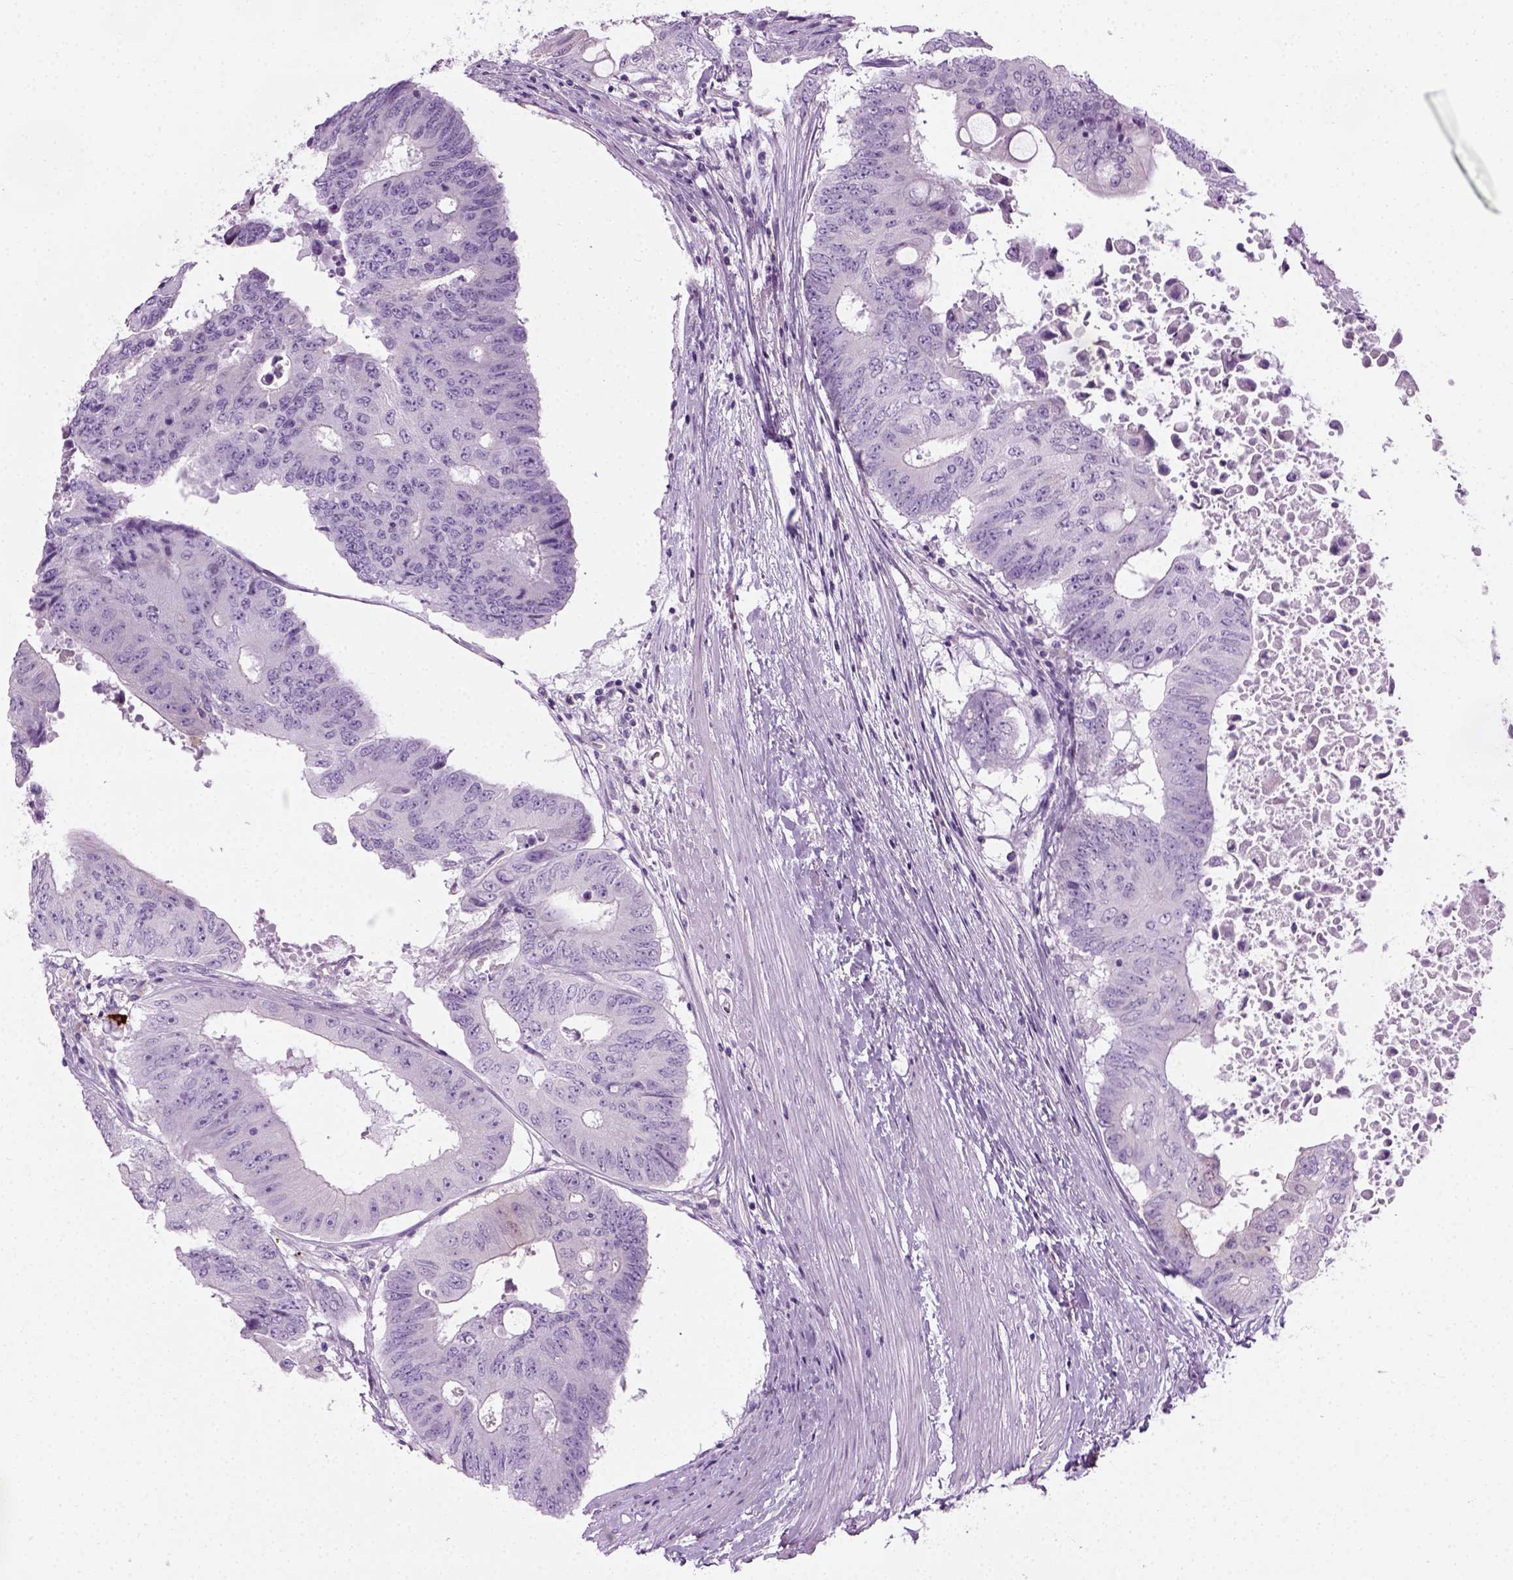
{"staining": {"intensity": "negative", "quantity": "none", "location": "none"}, "tissue": "colorectal cancer", "cell_type": "Tumor cells", "image_type": "cancer", "snomed": [{"axis": "morphology", "description": "Adenocarcinoma, NOS"}, {"axis": "topography", "description": "Rectum"}], "caption": "There is no significant positivity in tumor cells of colorectal cancer. The staining is performed using DAB brown chromogen with nuclei counter-stained in using hematoxylin.", "gene": "CIBAR2", "patient": {"sex": "male", "age": 59}}